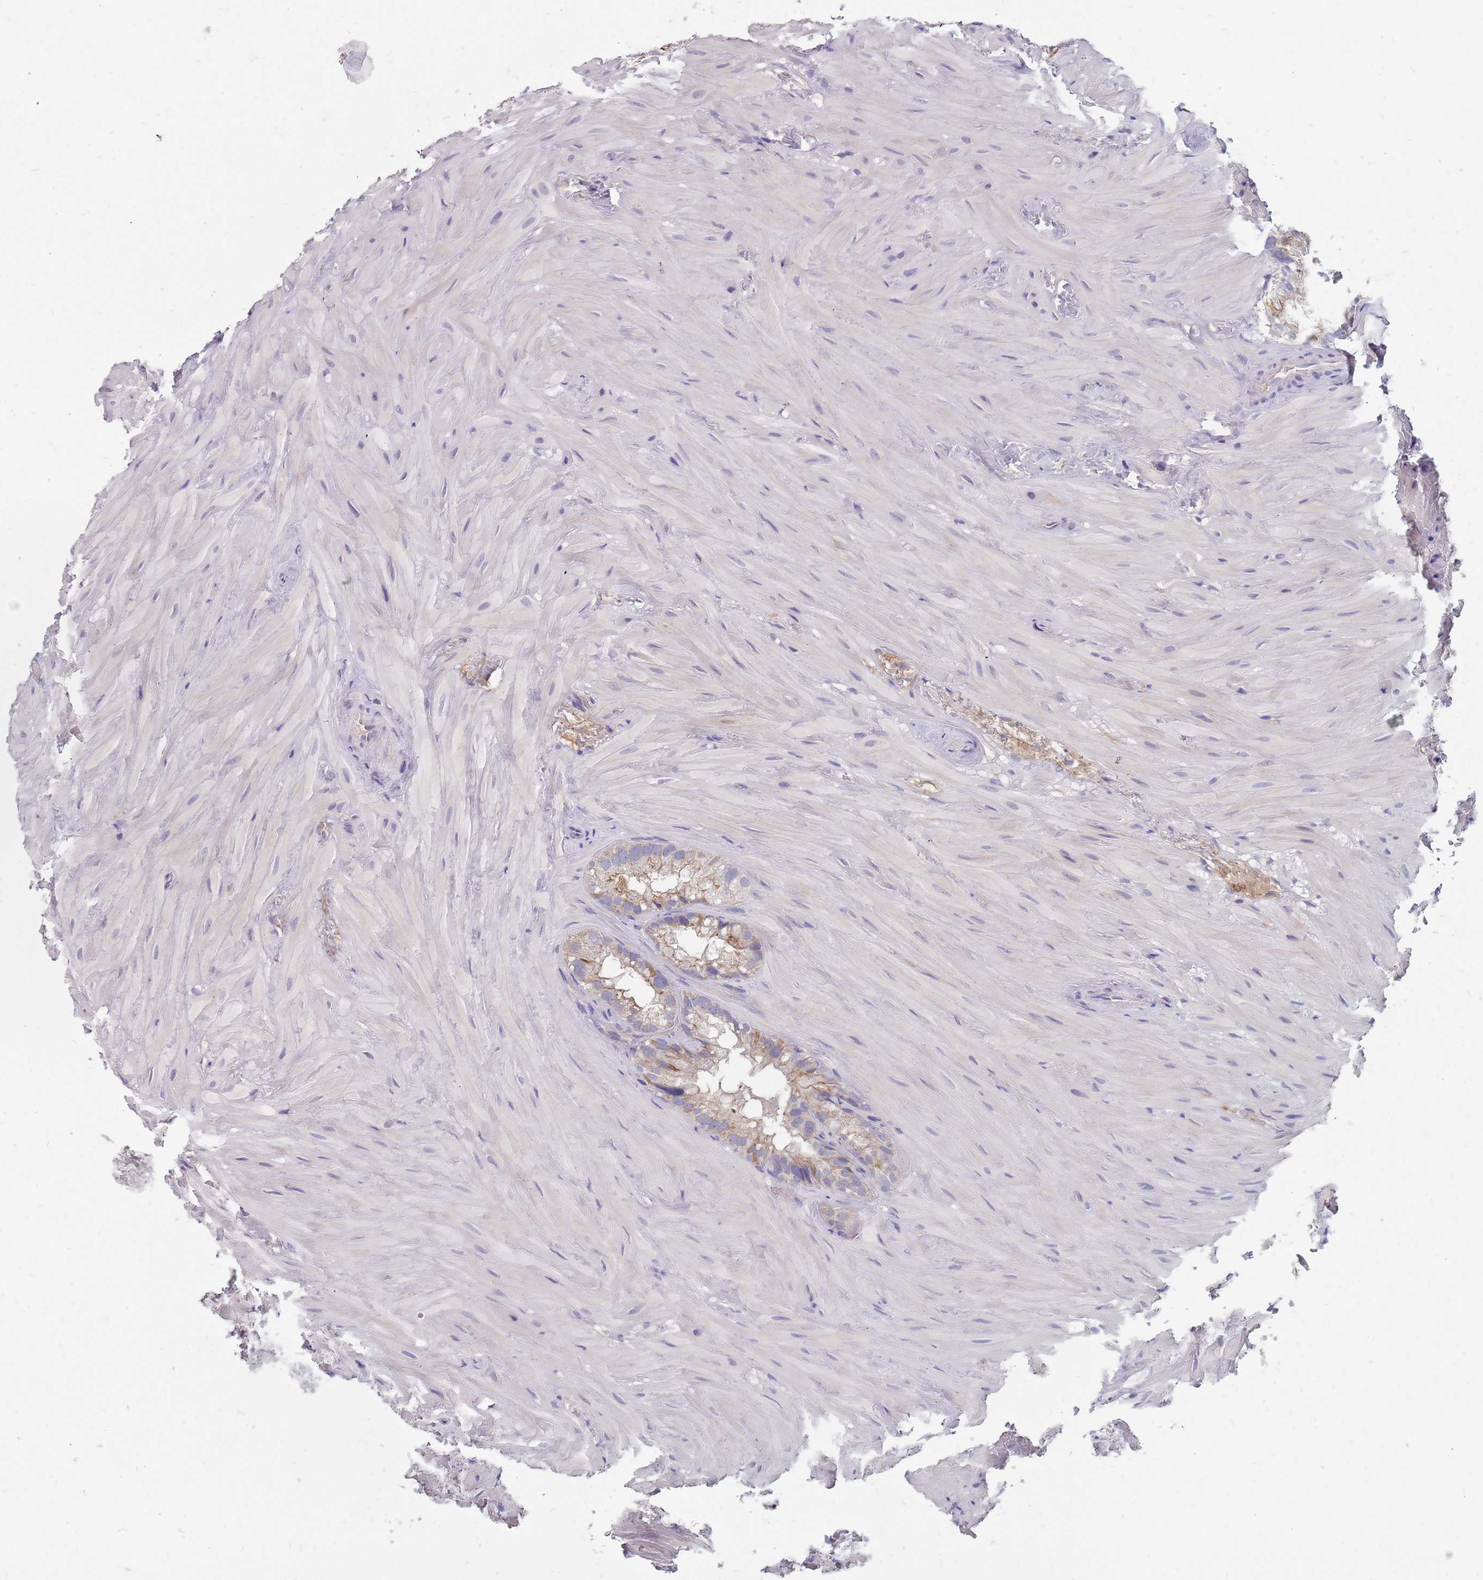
{"staining": {"intensity": "weak", "quantity": "25%-75%", "location": "cytoplasmic/membranous"}, "tissue": "seminal vesicle", "cell_type": "Glandular cells", "image_type": "normal", "snomed": [{"axis": "morphology", "description": "Normal tissue, NOS"}, {"axis": "topography", "description": "Prostate"}, {"axis": "topography", "description": "Seminal veicle"}], "caption": "Seminal vesicle stained with immunohistochemistry exhibits weak cytoplasmic/membranous positivity in about 25%-75% of glandular cells.", "gene": "CMTR2", "patient": {"sex": "male", "age": 68}}